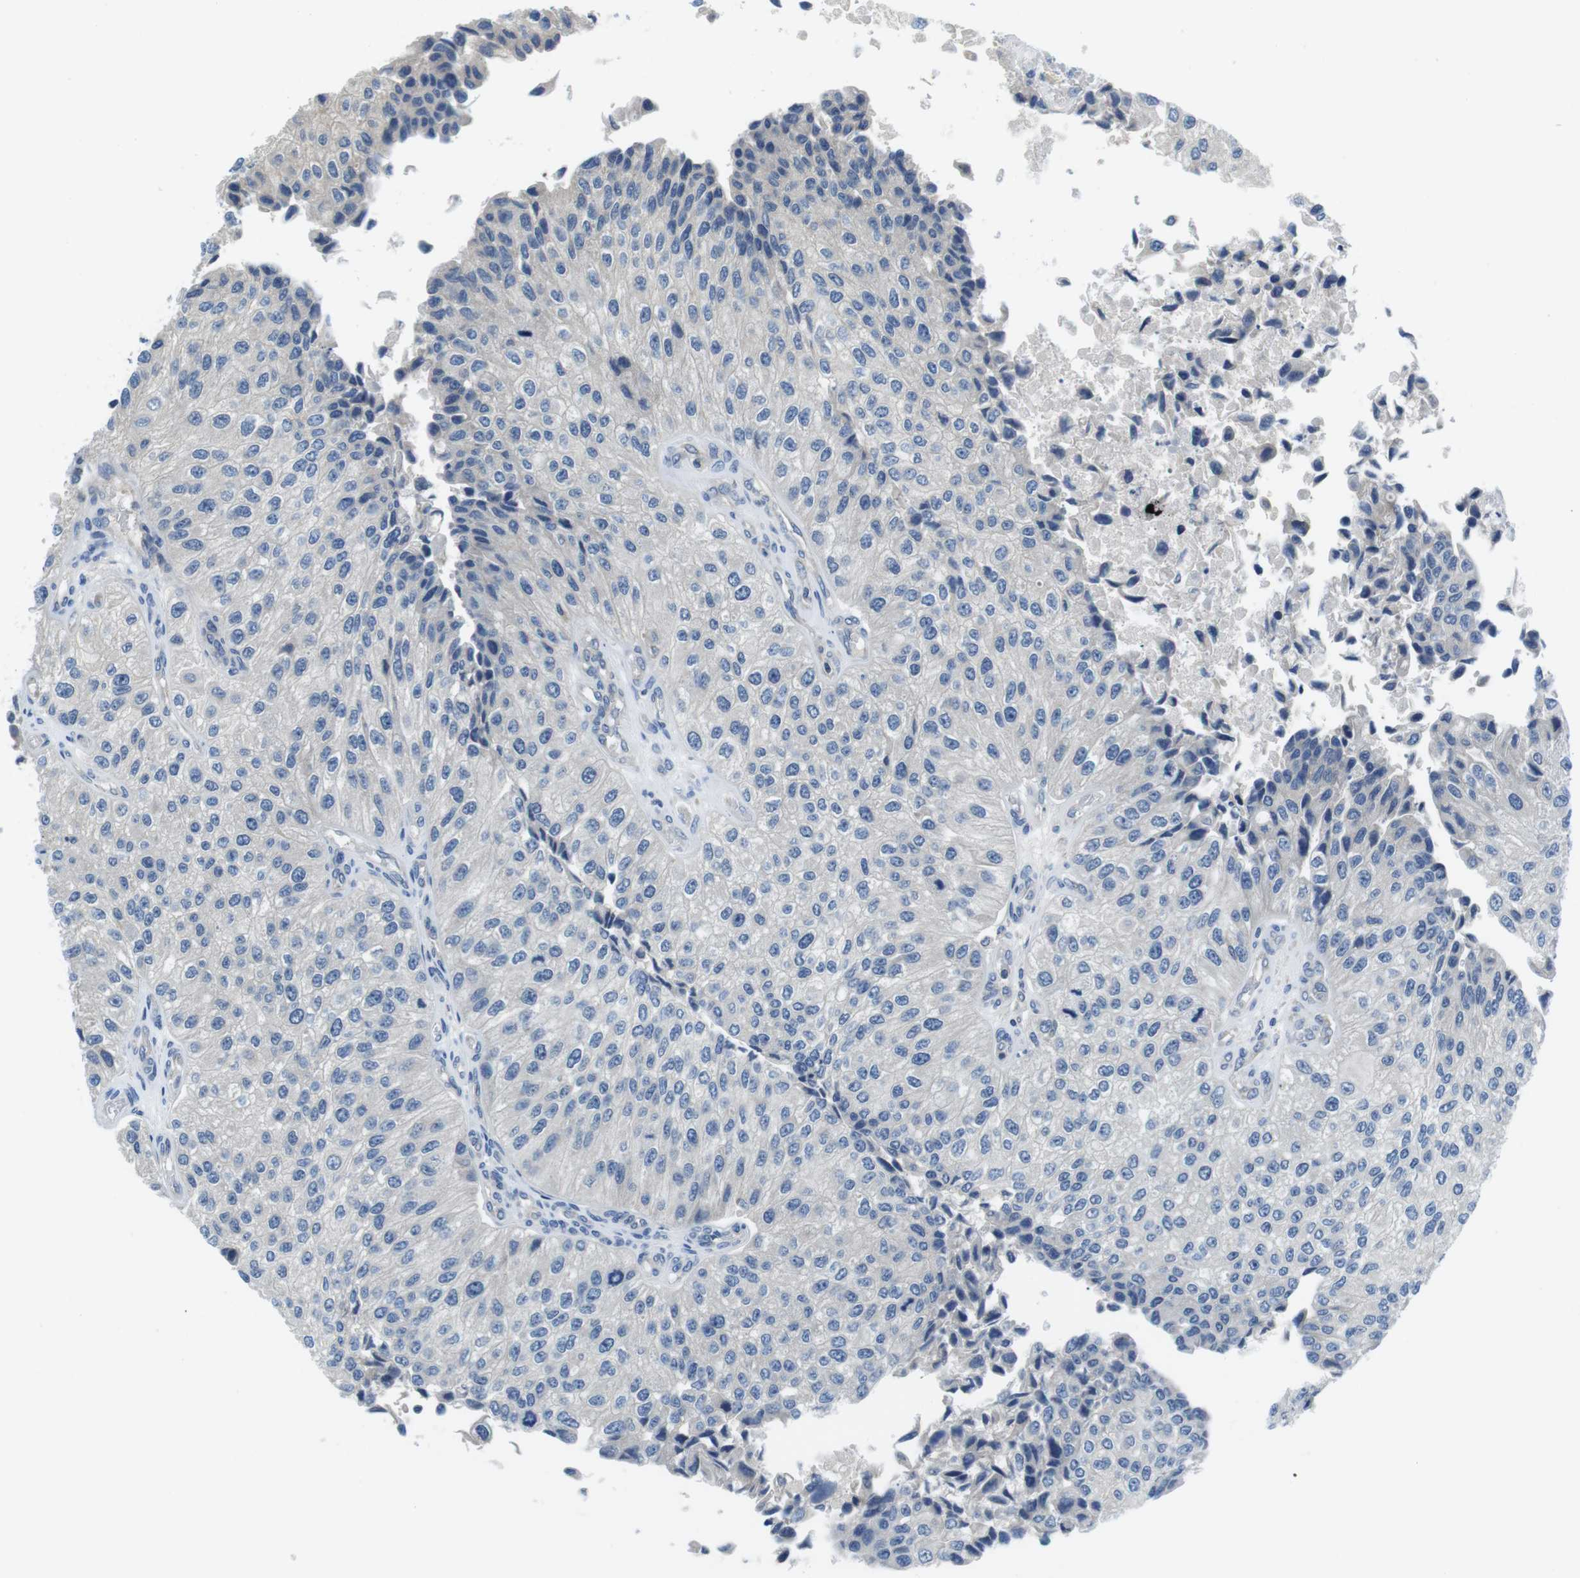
{"staining": {"intensity": "negative", "quantity": "none", "location": "none"}, "tissue": "urothelial cancer", "cell_type": "Tumor cells", "image_type": "cancer", "snomed": [{"axis": "morphology", "description": "Urothelial carcinoma, High grade"}, {"axis": "topography", "description": "Kidney"}, {"axis": "topography", "description": "Urinary bladder"}], "caption": "A high-resolution photomicrograph shows immunohistochemistry staining of urothelial cancer, which shows no significant expression in tumor cells.", "gene": "PIK3CD", "patient": {"sex": "male", "age": 77}}